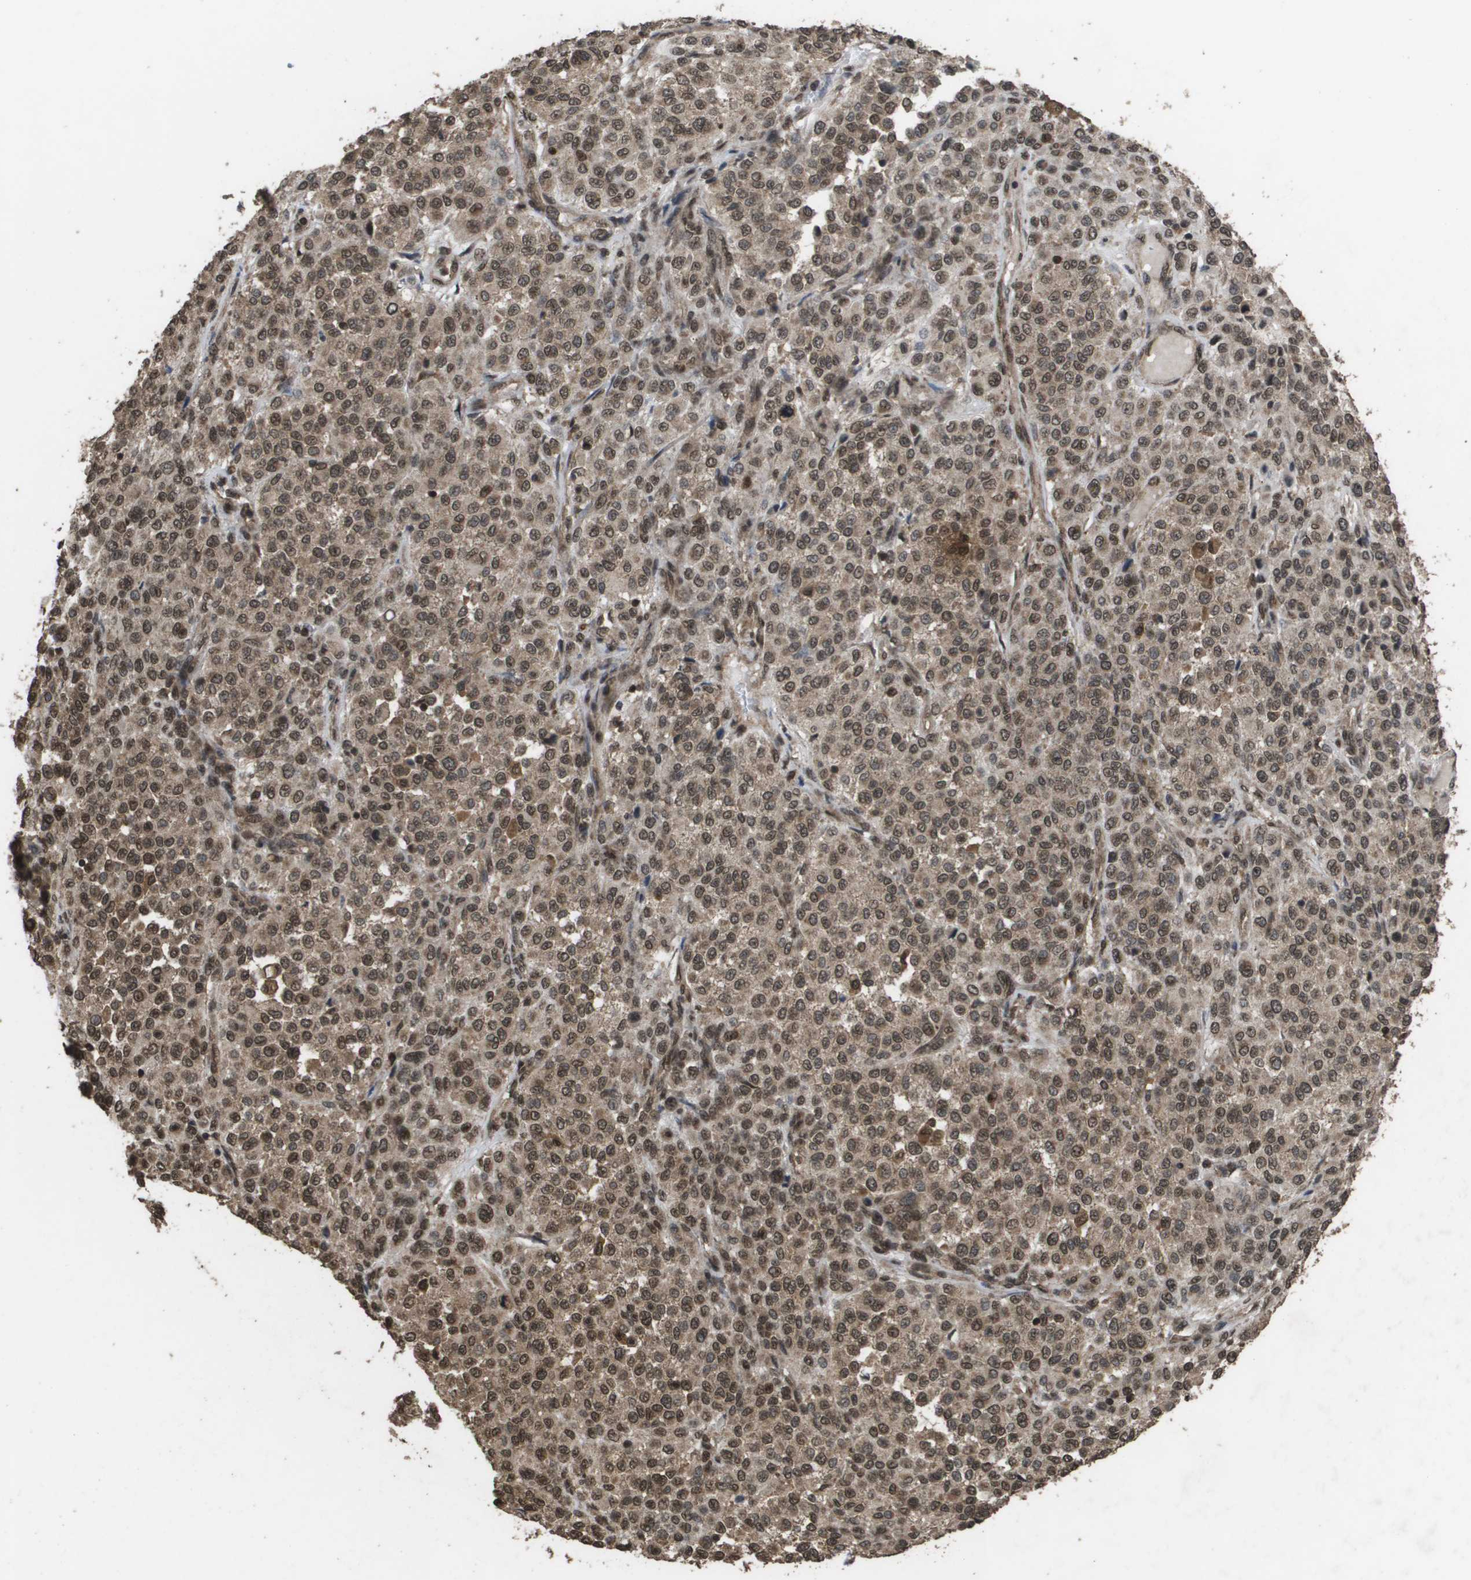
{"staining": {"intensity": "moderate", "quantity": ">75%", "location": "cytoplasmic/membranous,nuclear"}, "tissue": "melanoma", "cell_type": "Tumor cells", "image_type": "cancer", "snomed": [{"axis": "morphology", "description": "Malignant melanoma, Metastatic site"}, {"axis": "topography", "description": "Pancreas"}], "caption": "Immunohistochemistry staining of melanoma, which displays medium levels of moderate cytoplasmic/membranous and nuclear expression in about >75% of tumor cells indicating moderate cytoplasmic/membranous and nuclear protein positivity. The staining was performed using DAB (3,3'-diaminobenzidine) (brown) for protein detection and nuclei were counterstained in hematoxylin (blue).", "gene": "AXIN2", "patient": {"sex": "female", "age": 30}}